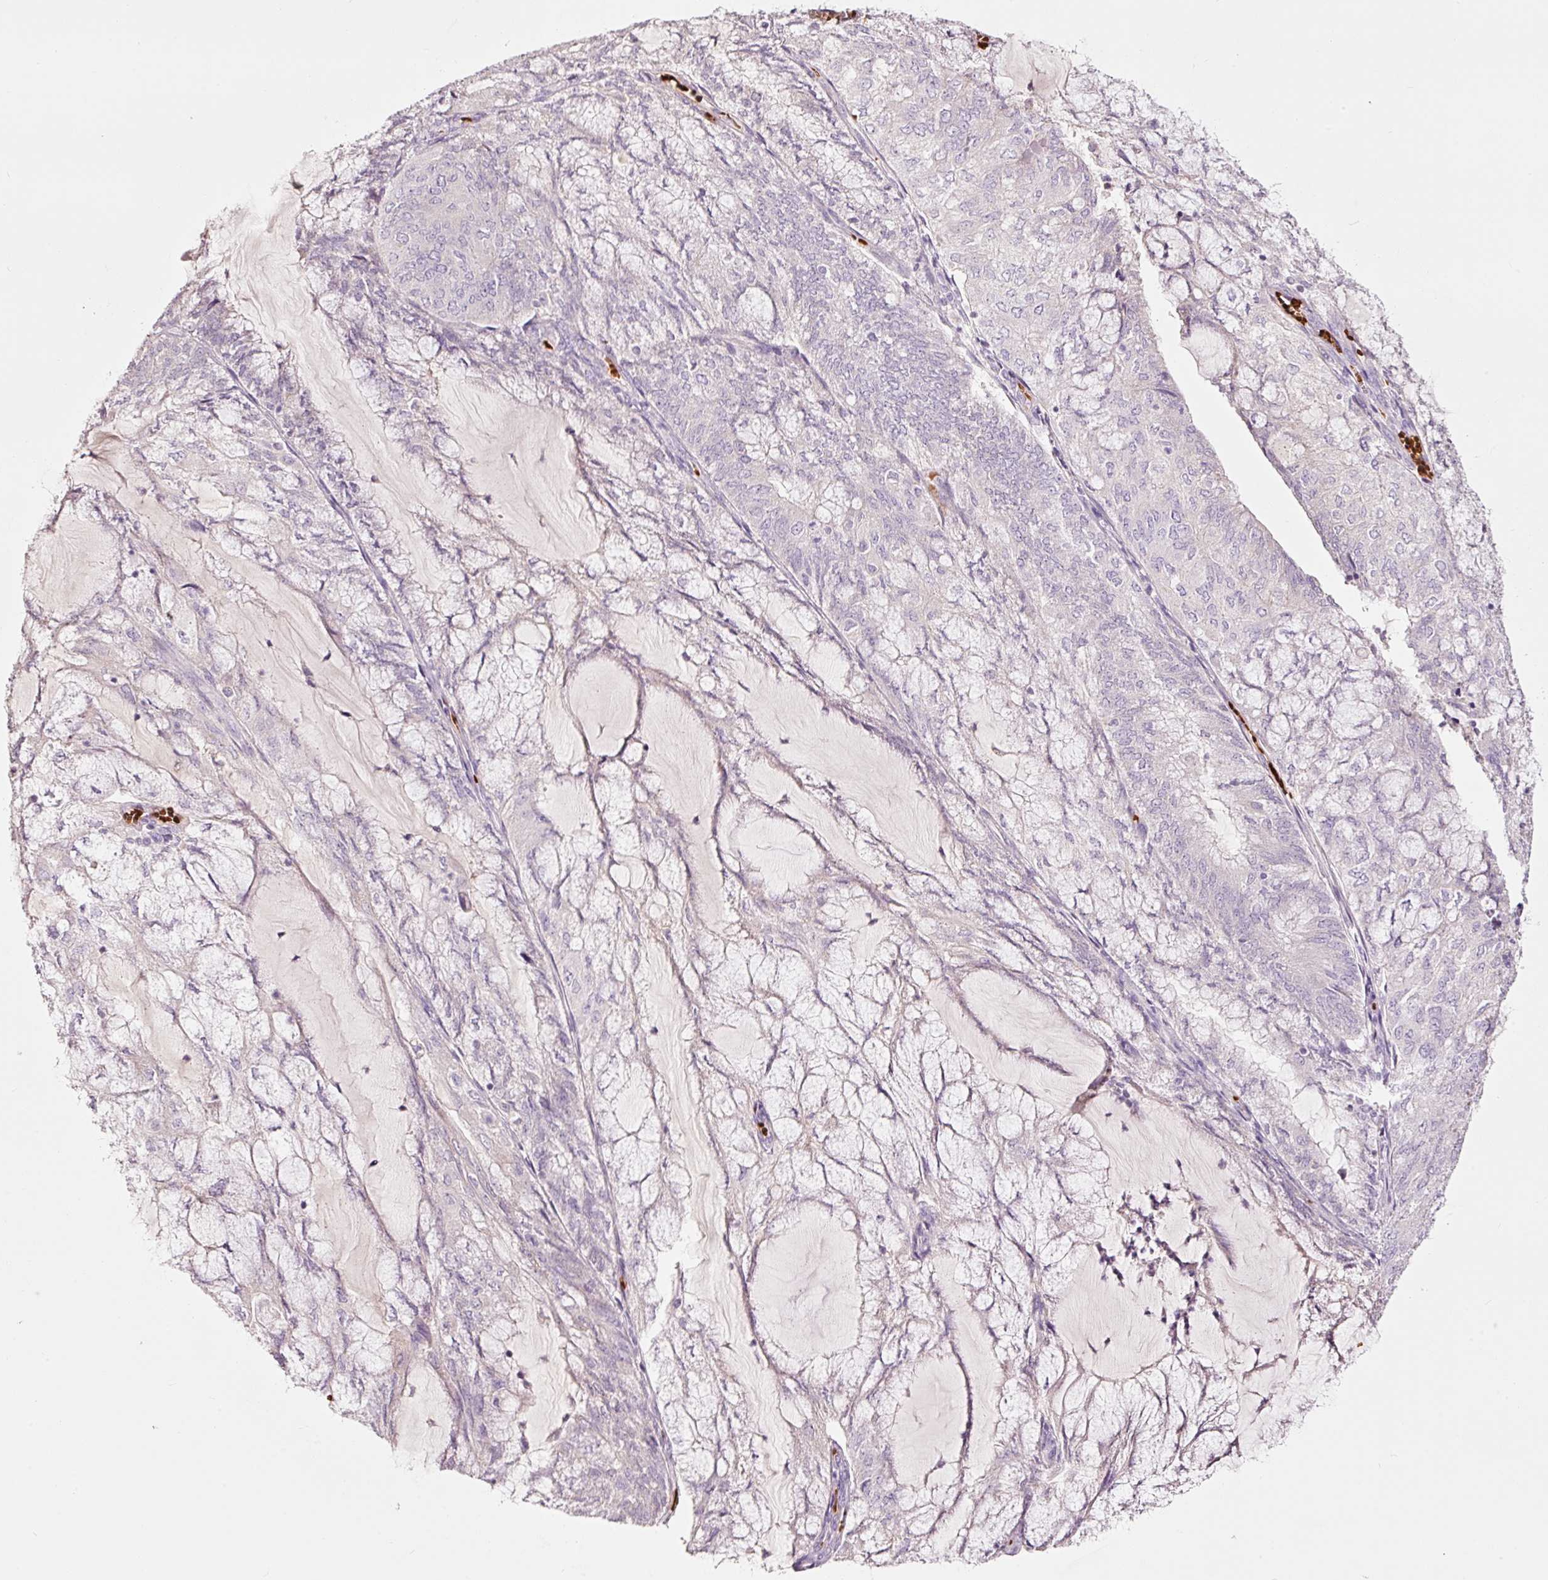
{"staining": {"intensity": "negative", "quantity": "none", "location": "none"}, "tissue": "endometrial cancer", "cell_type": "Tumor cells", "image_type": "cancer", "snomed": [{"axis": "morphology", "description": "Adenocarcinoma, NOS"}, {"axis": "topography", "description": "Endometrium"}], "caption": "IHC micrograph of human adenocarcinoma (endometrial) stained for a protein (brown), which displays no expression in tumor cells. (DAB (3,3'-diaminobenzidine) immunohistochemistry (IHC) with hematoxylin counter stain).", "gene": "LDHAL6B", "patient": {"sex": "female", "age": 81}}